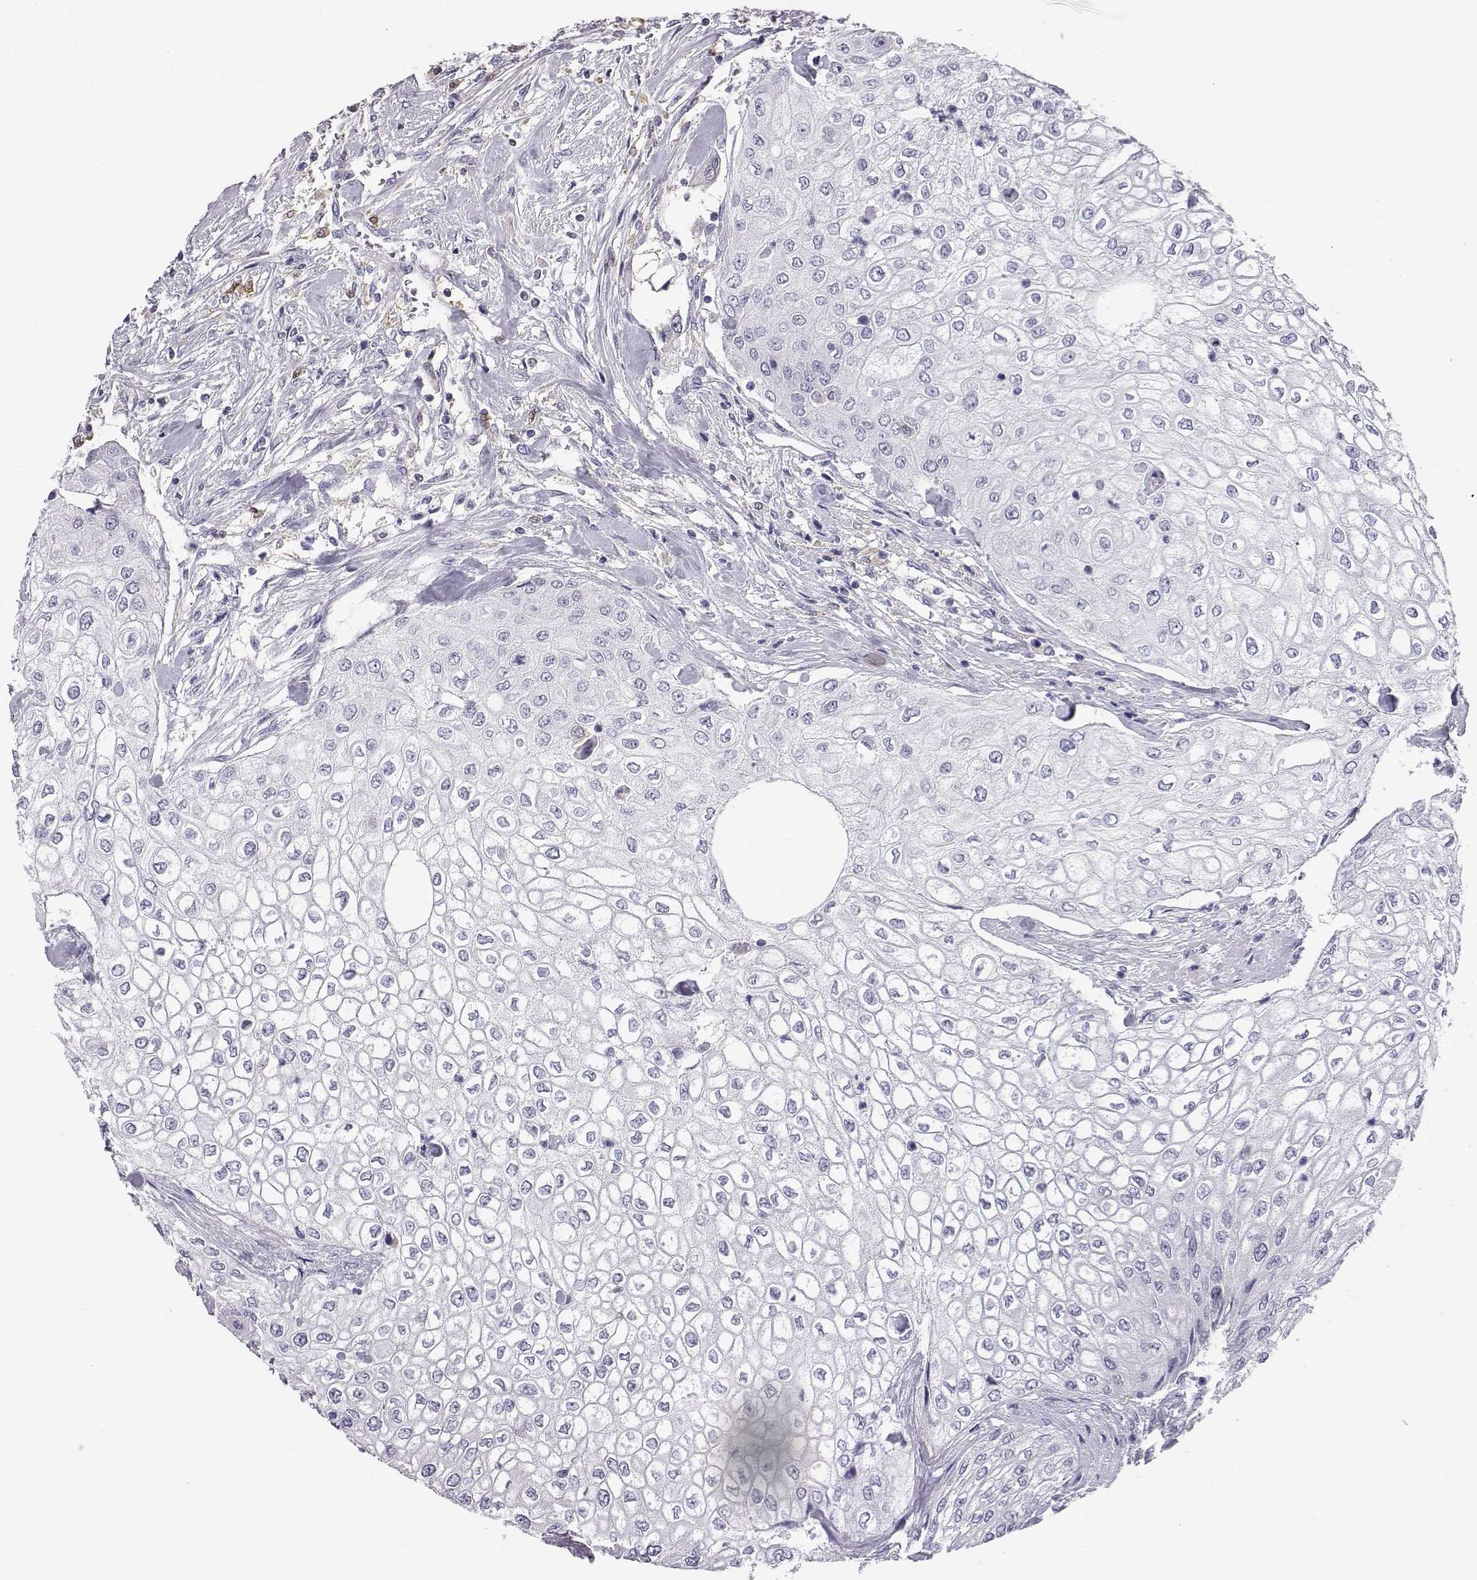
{"staining": {"intensity": "negative", "quantity": "none", "location": "none"}, "tissue": "urothelial cancer", "cell_type": "Tumor cells", "image_type": "cancer", "snomed": [{"axis": "morphology", "description": "Urothelial carcinoma, High grade"}, {"axis": "topography", "description": "Urinary bladder"}], "caption": "This is an immunohistochemistry photomicrograph of human high-grade urothelial carcinoma. There is no positivity in tumor cells.", "gene": "AKR1B1", "patient": {"sex": "male", "age": 62}}